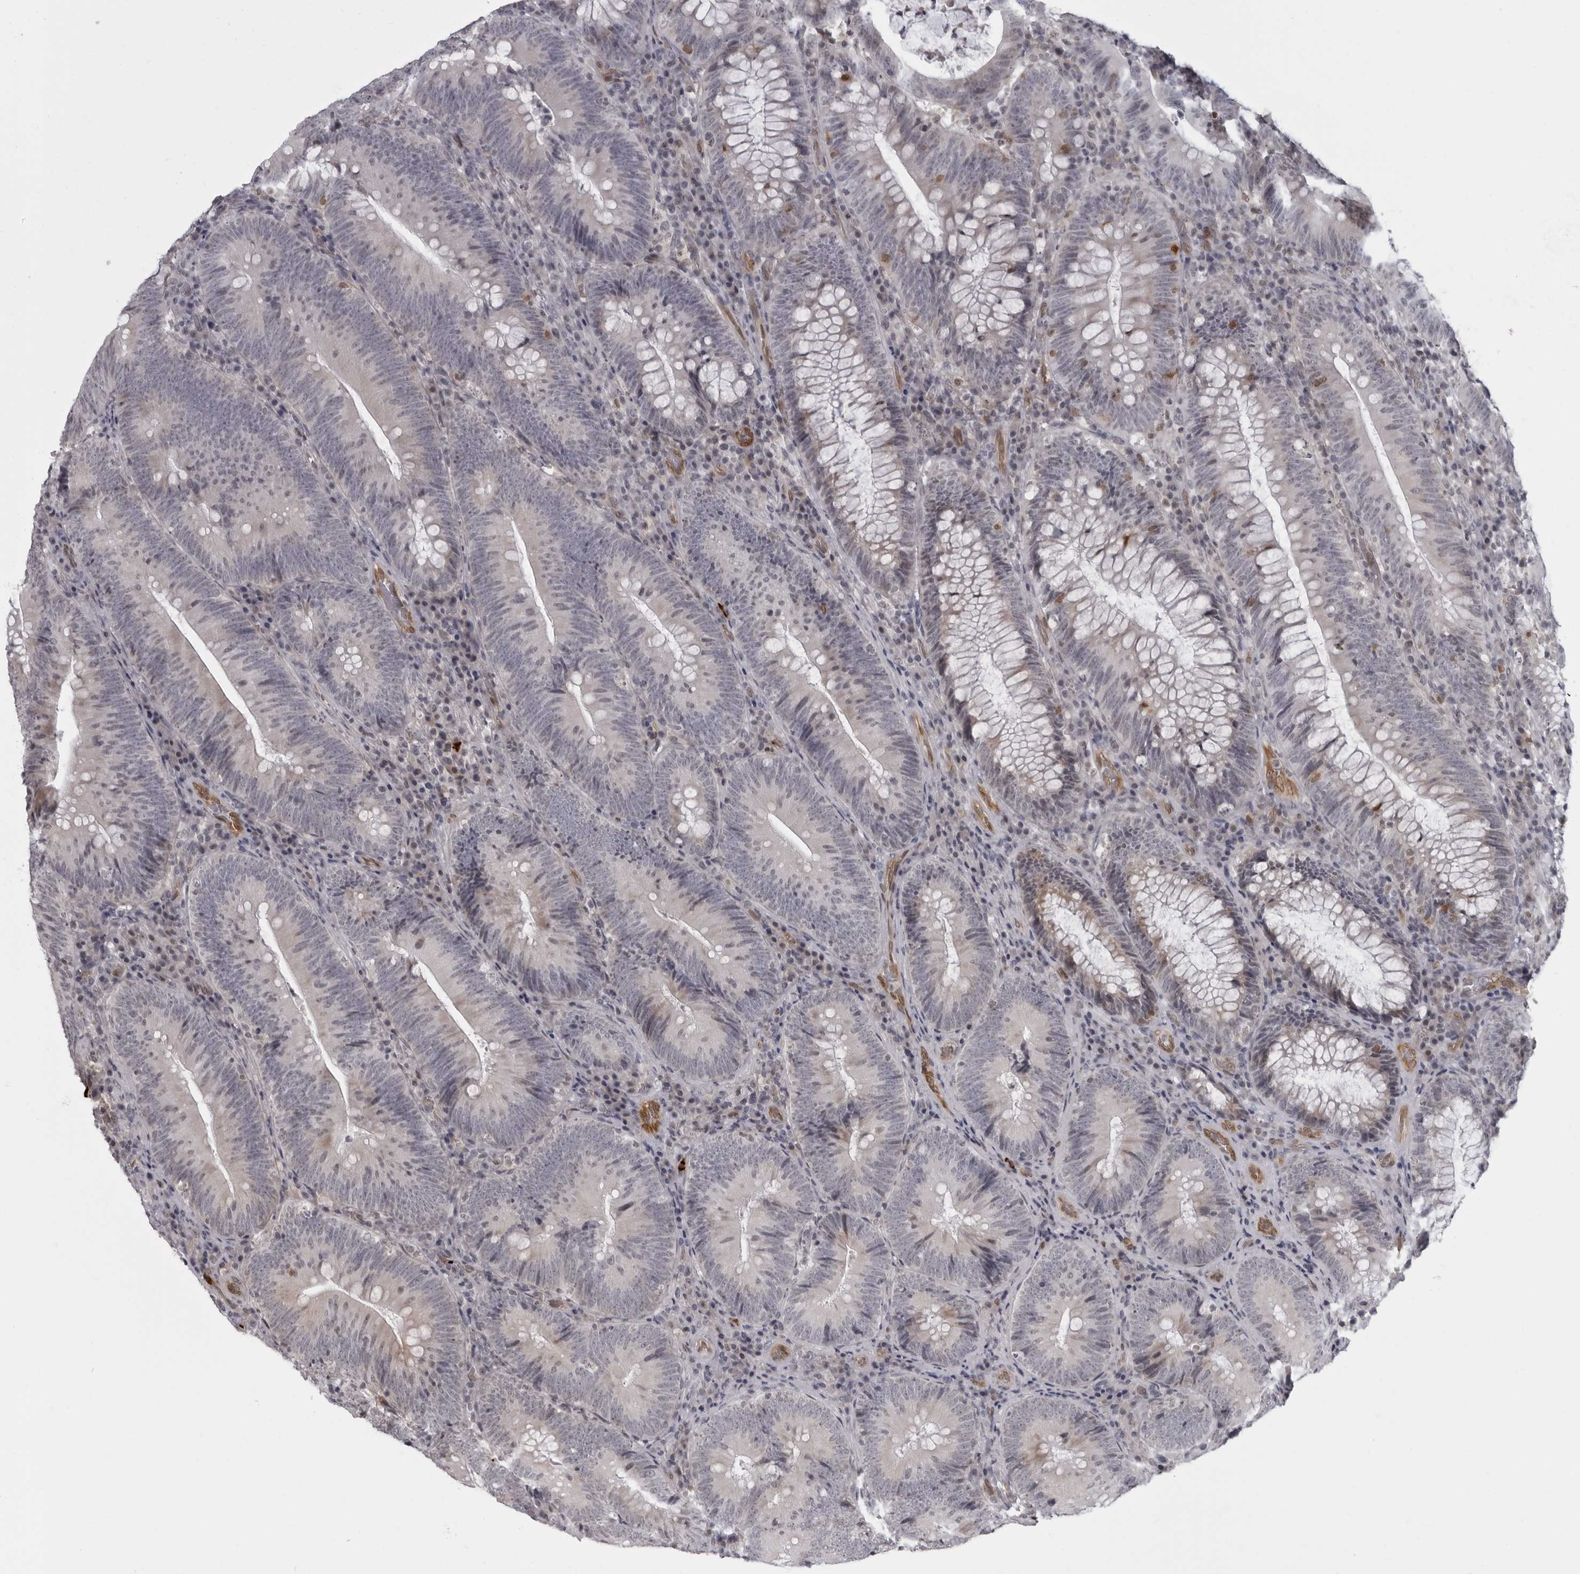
{"staining": {"intensity": "weak", "quantity": "25%-75%", "location": "cytoplasmic/membranous"}, "tissue": "colorectal cancer", "cell_type": "Tumor cells", "image_type": "cancer", "snomed": [{"axis": "morphology", "description": "Normal tissue, NOS"}, {"axis": "topography", "description": "Colon"}], "caption": "This photomicrograph demonstrates immunohistochemistry (IHC) staining of colorectal cancer, with low weak cytoplasmic/membranous staining in approximately 25%-75% of tumor cells.", "gene": "MAPK12", "patient": {"sex": "female", "age": 82}}